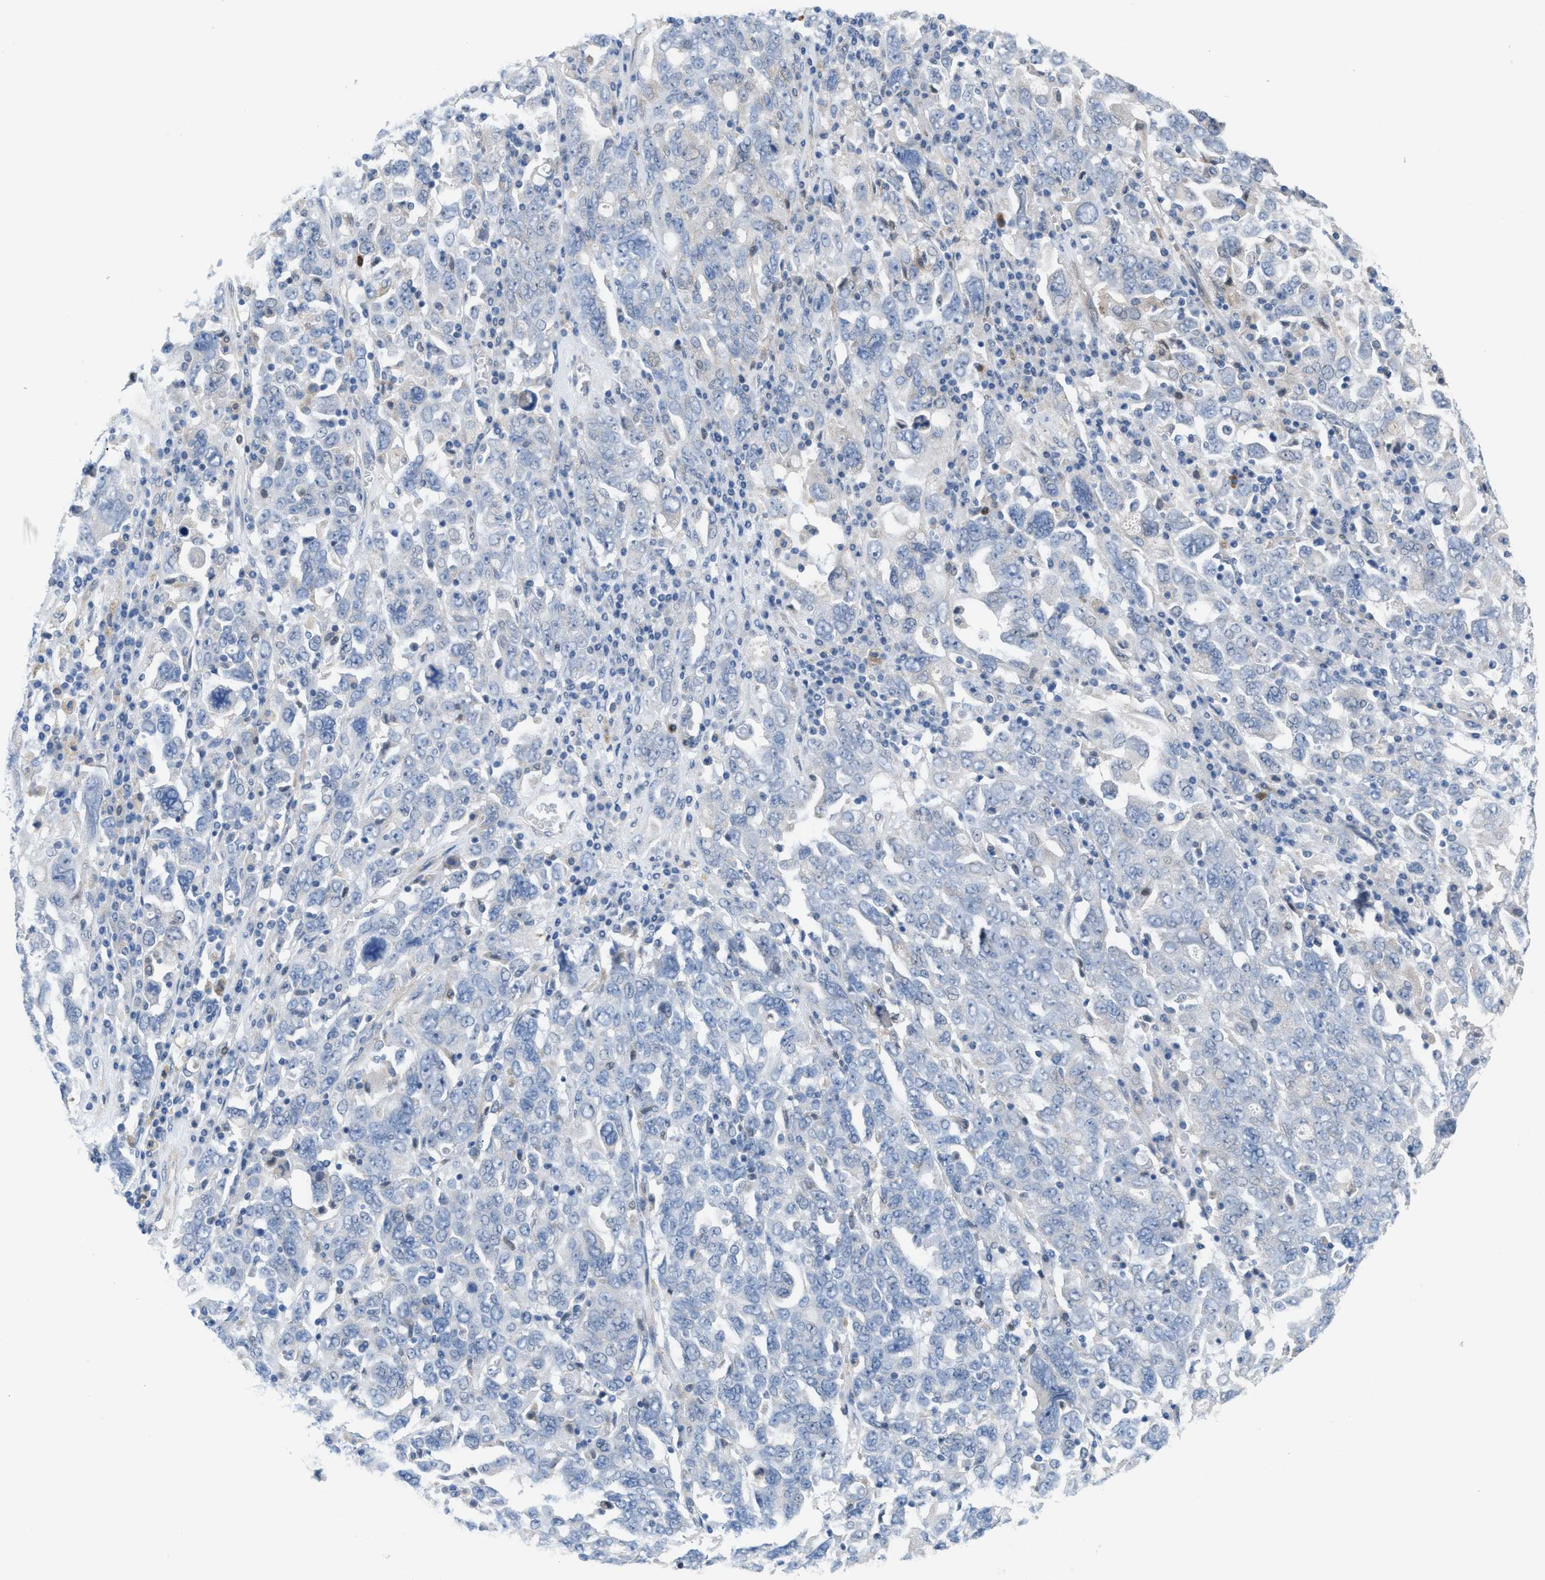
{"staining": {"intensity": "negative", "quantity": "none", "location": "none"}, "tissue": "ovarian cancer", "cell_type": "Tumor cells", "image_type": "cancer", "snomed": [{"axis": "morphology", "description": "Carcinoma, endometroid"}, {"axis": "topography", "description": "Ovary"}], "caption": "This is an immunohistochemistry micrograph of ovarian cancer (endometroid carcinoma). There is no expression in tumor cells.", "gene": "MPP3", "patient": {"sex": "female", "age": 62}}